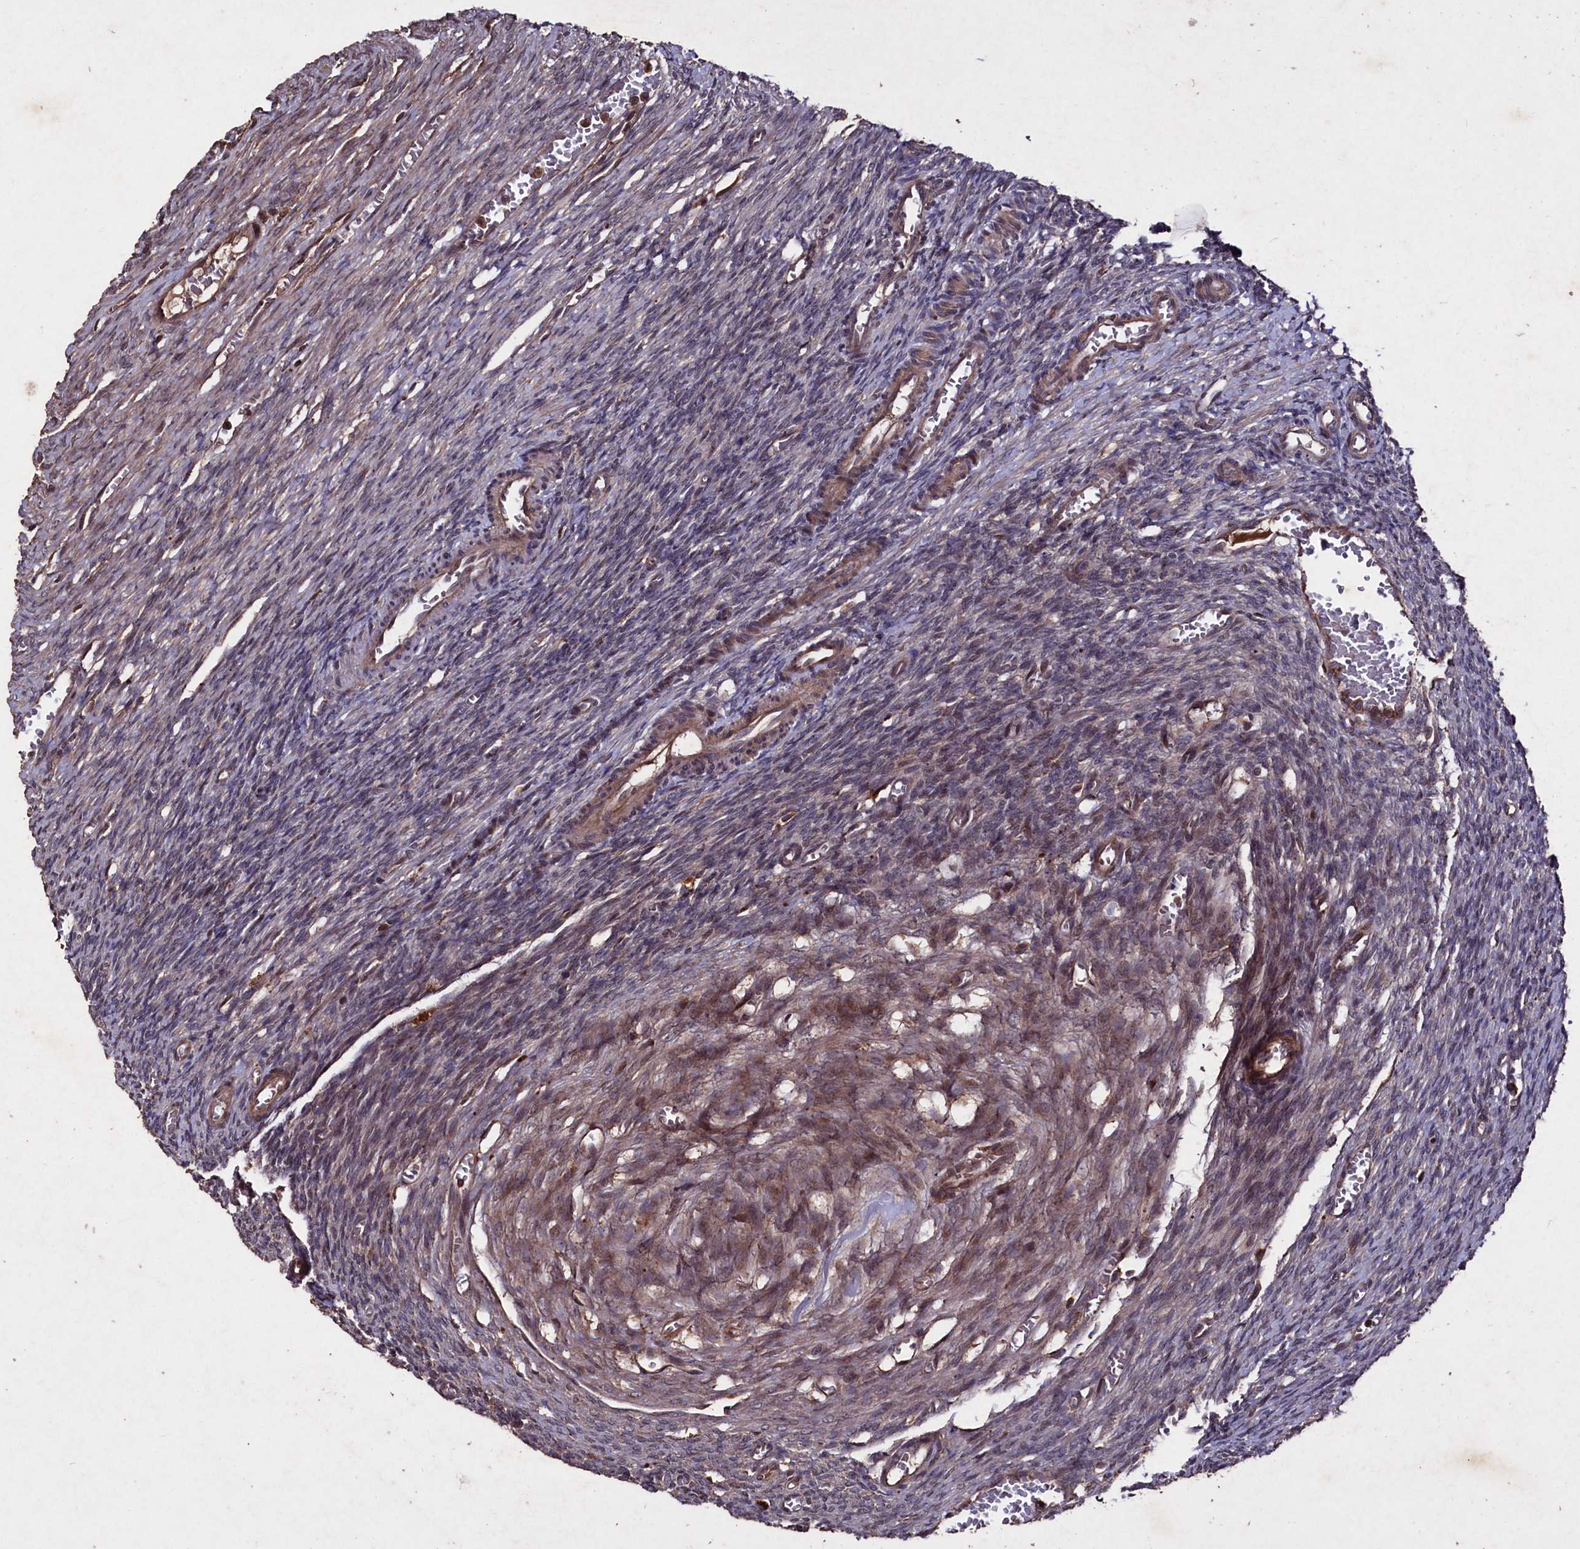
{"staining": {"intensity": "weak", "quantity": "<25%", "location": "nuclear"}, "tissue": "ovary", "cell_type": "Ovarian stroma cells", "image_type": "normal", "snomed": [{"axis": "morphology", "description": "Normal tissue, NOS"}, {"axis": "topography", "description": "Ovary"}], "caption": "A high-resolution image shows IHC staining of normal ovary, which shows no significant expression in ovarian stroma cells. (IHC, brightfield microscopy, high magnification).", "gene": "MYO1H", "patient": {"sex": "female", "age": 27}}